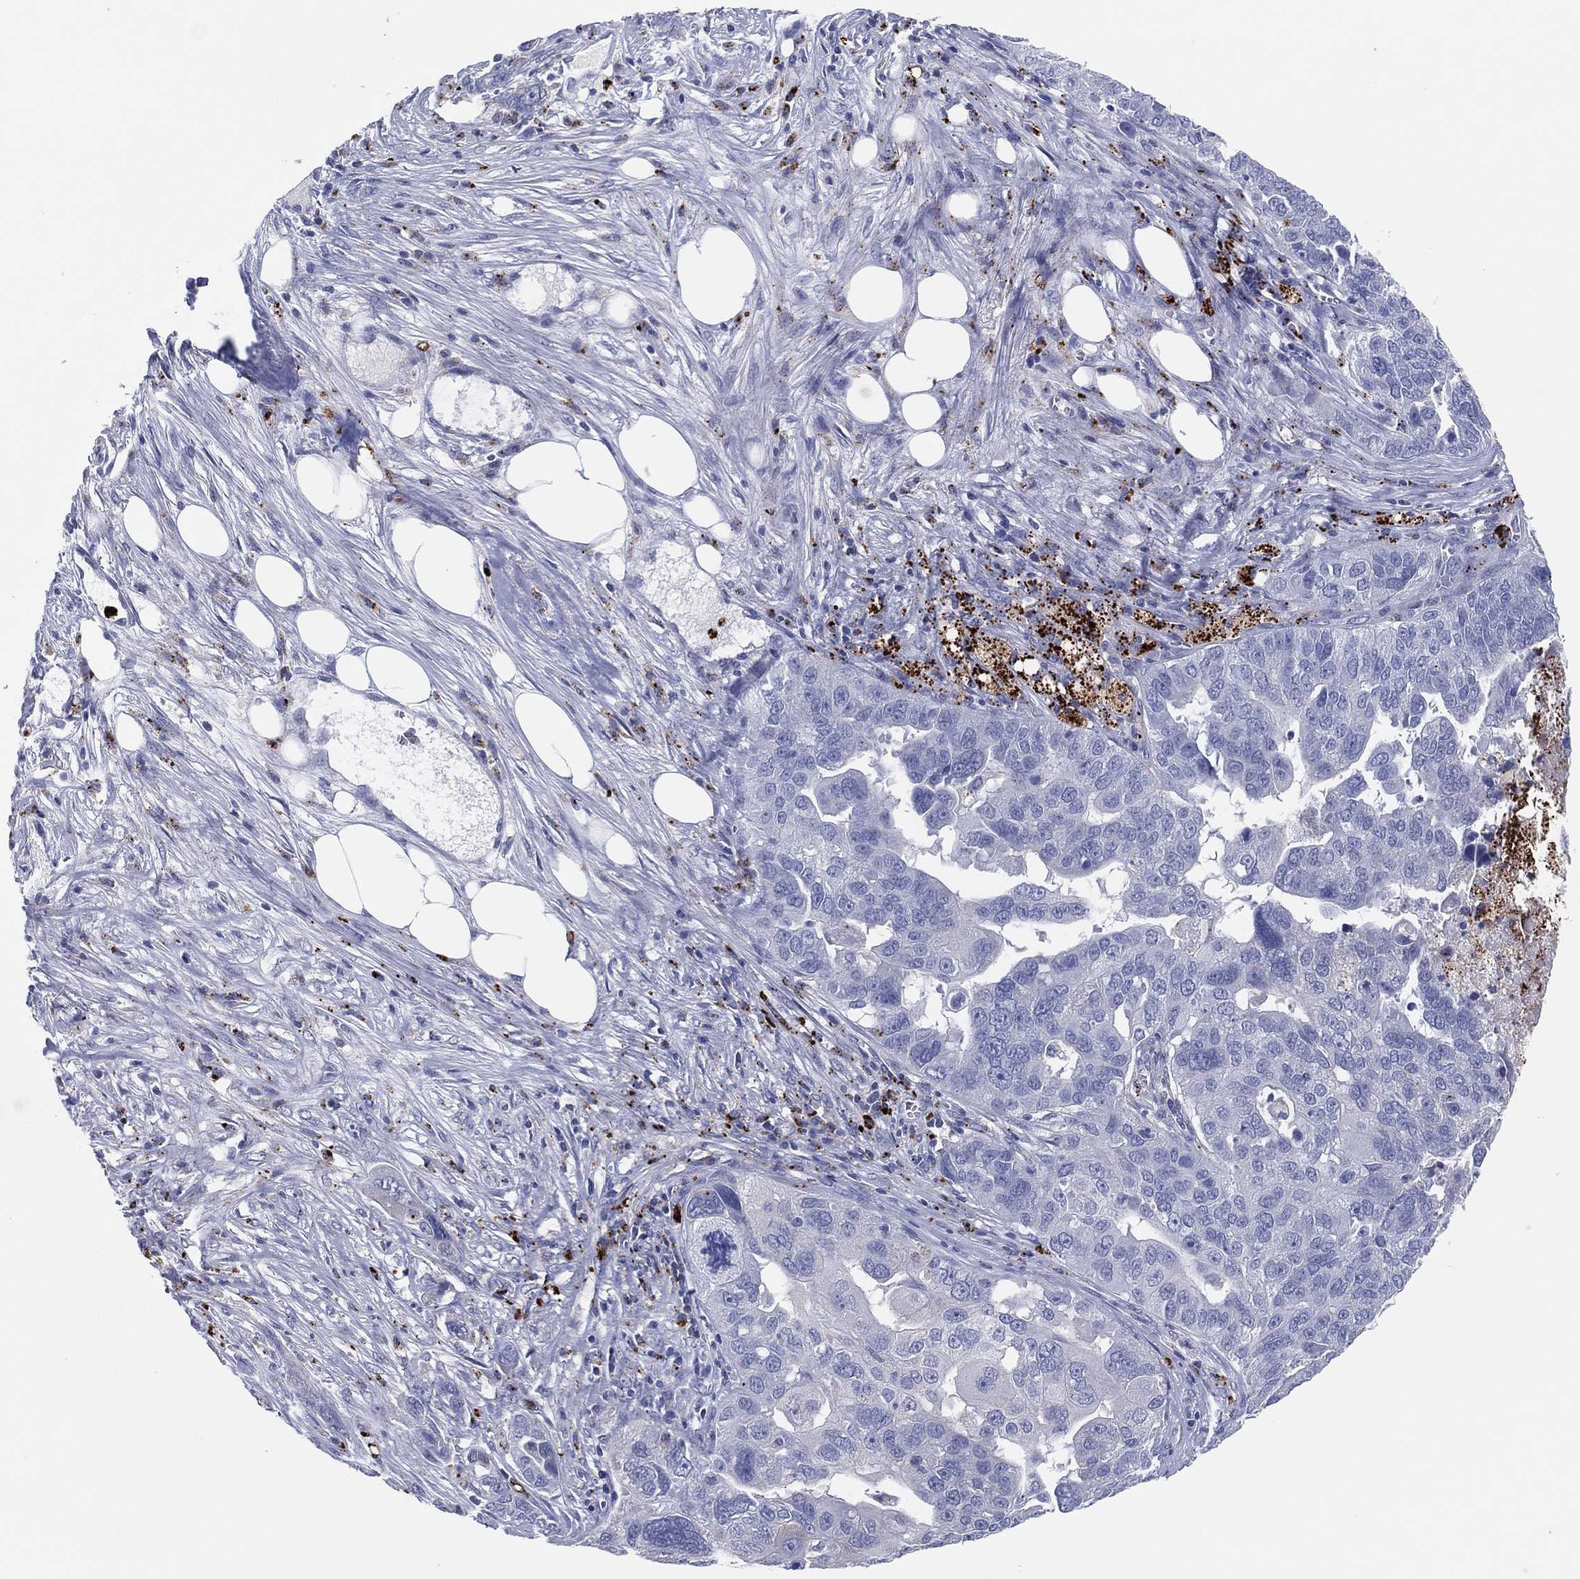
{"staining": {"intensity": "negative", "quantity": "none", "location": "none"}, "tissue": "ovarian cancer", "cell_type": "Tumor cells", "image_type": "cancer", "snomed": [{"axis": "morphology", "description": "Carcinoma, endometroid"}, {"axis": "topography", "description": "Soft tissue"}, {"axis": "topography", "description": "Ovary"}], "caption": "Immunohistochemistry (IHC) micrograph of ovarian cancer stained for a protein (brown), which displays no expression in tumor cells.", "gene": "PLAC8", "patient": {"sex": "female", "age": 52}}